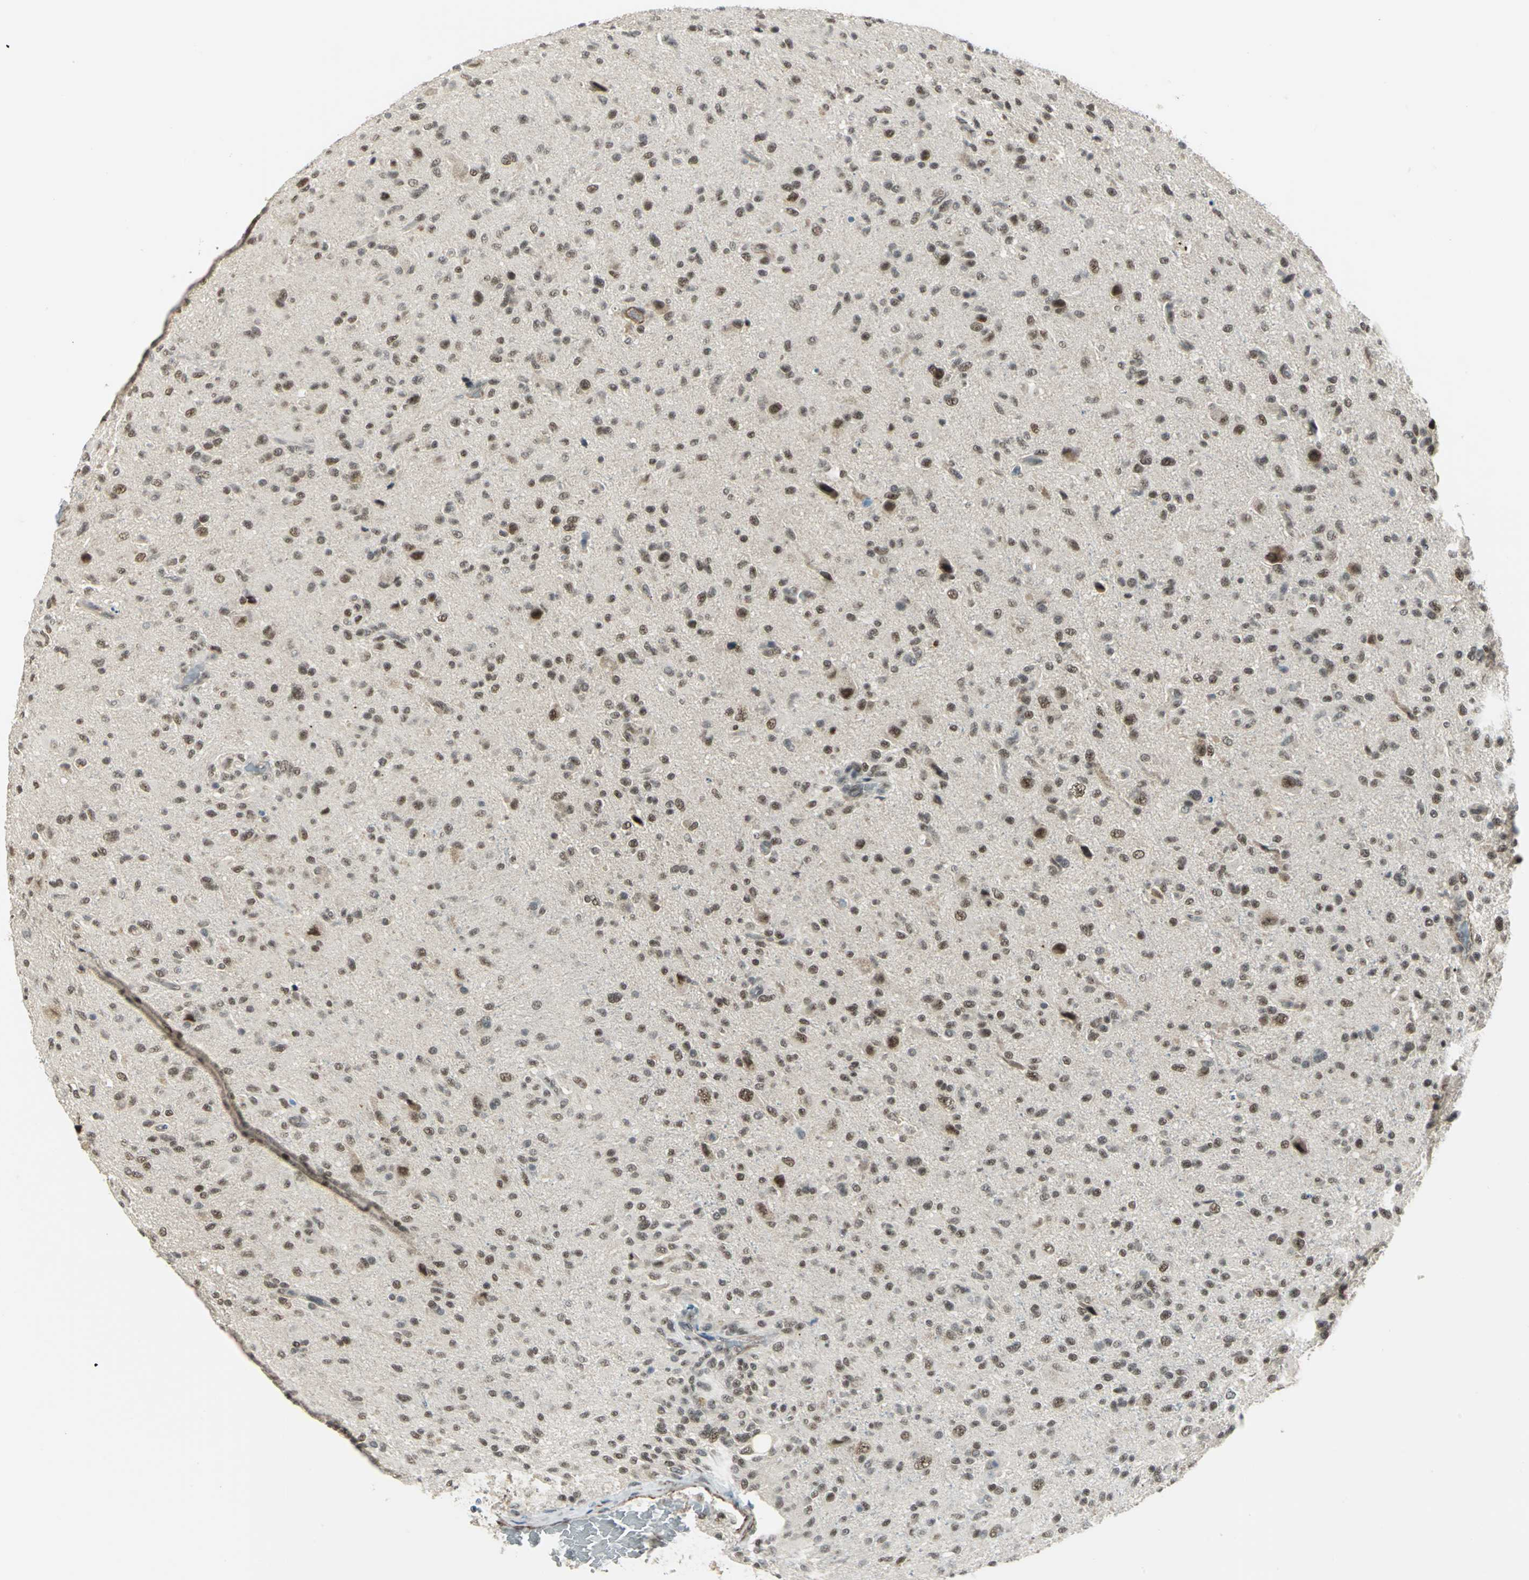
{"staining": {"intensity": "moderate", "quantity": ">75%", "location": "nuclear"}, "tissue": "glioma", "cell_type": "Tumor cells", "image_type": "cancer", "snomed": [{"axis": "morphology", "description": "Glioma, malignant, High grade"}, {"axis": "topography", "description": "Brain"}], "caption": "Brown immunohistochemical staining in glioma reveals moderate nuclear expression in about >75% of tumor cells. (DAB (3,3'-diaminobenzidine) IHC with brightfield microscopy, high magnification).", "gene": "MTA1", "patient": {"sex": "male", "age": 71}}